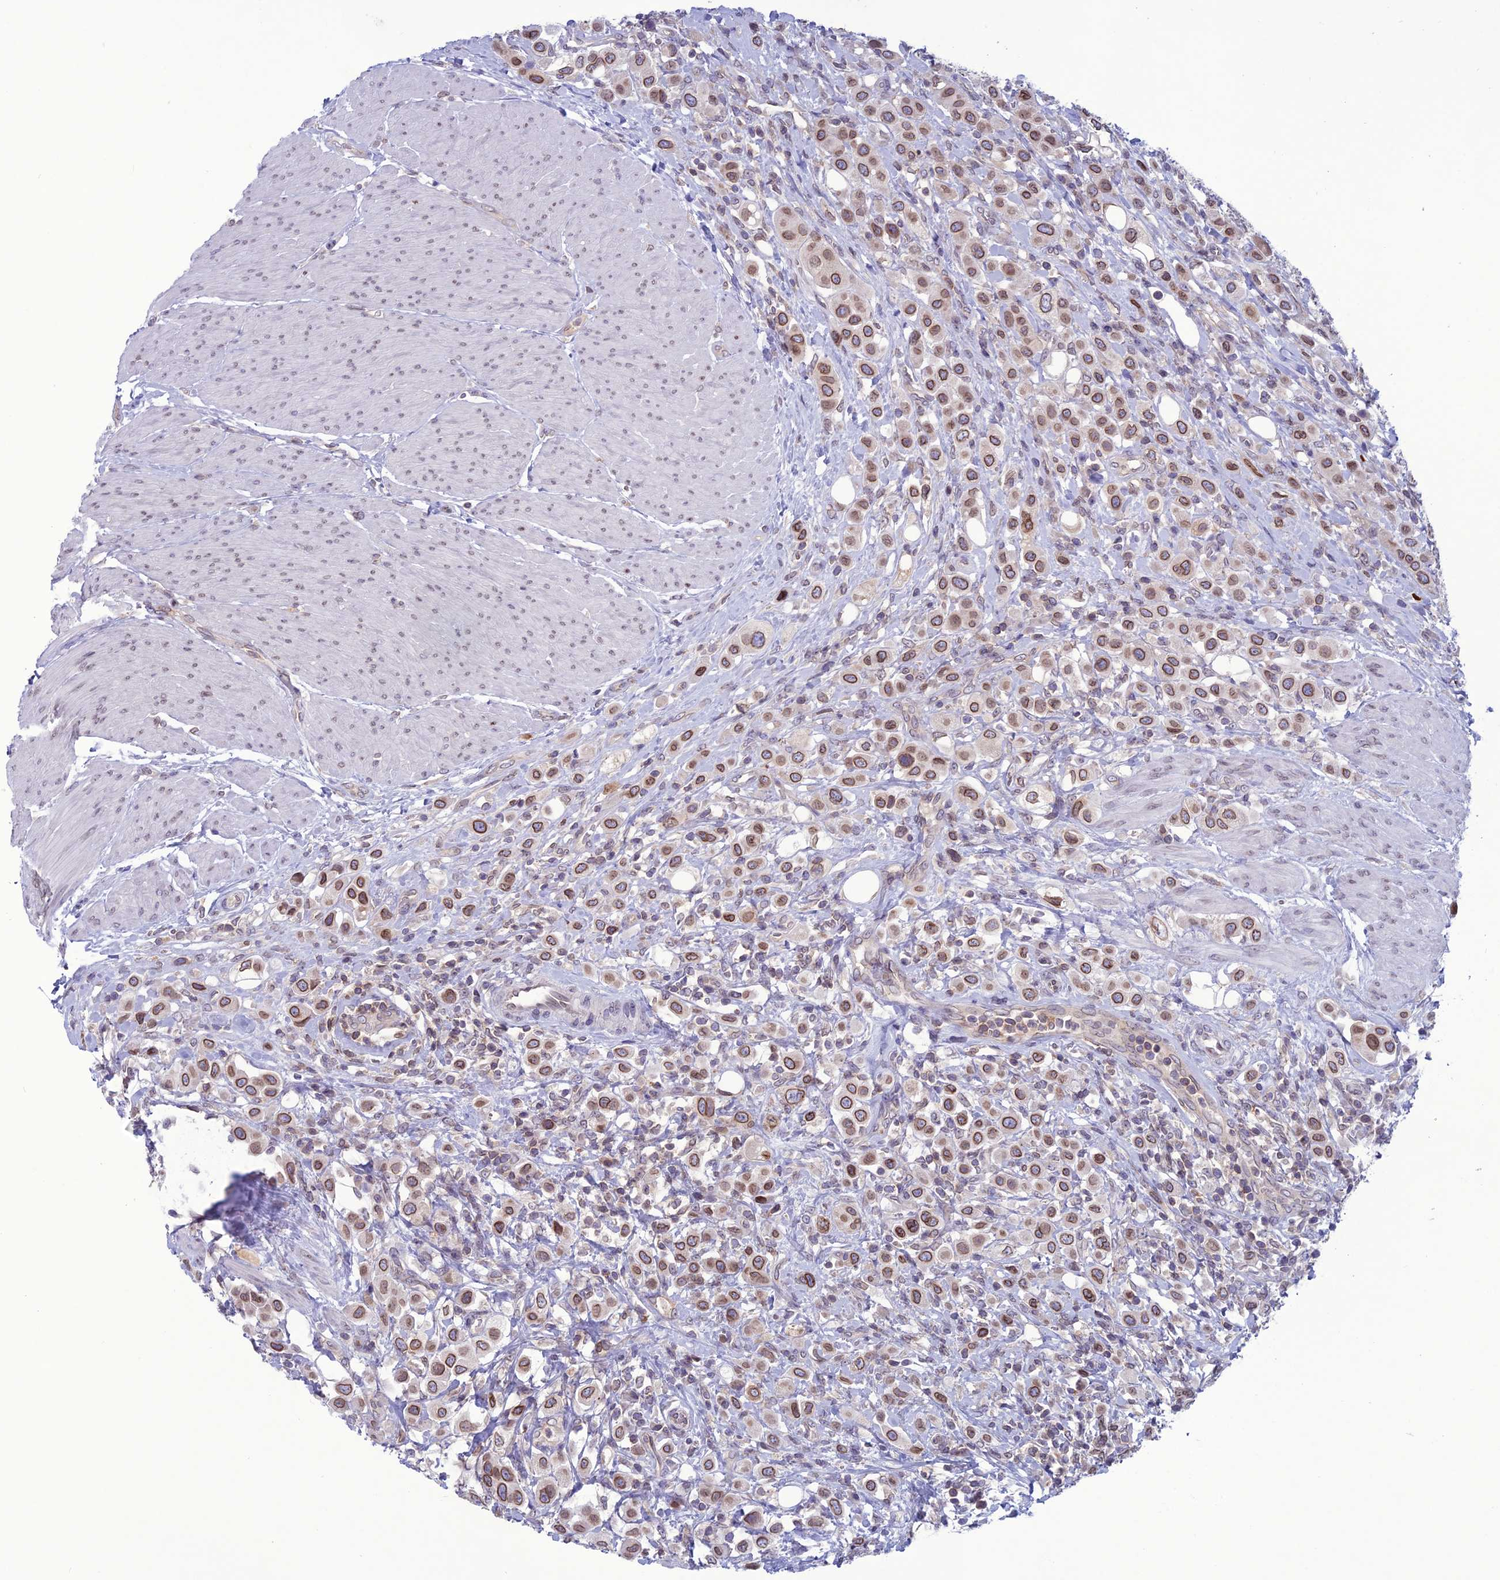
{"staining": {"intensity": "moderate", "quantity": ">75%", "location": "cytoplasmic/membranous,nuclear"}, "tissue": "urothelial cancer", "cell_type": "Tumor cells", "image_type": "cancer", "snomed": [{"axis": "morphology", "description": "Urothelial carcinoma, High grade"}, {"axis": "topography", "description": "Urinary bladder"}], "caption": "Brown immunohistochemical staining in urothelial carcinoma (high-grade) shows moderate cytoplasmic/membranous and nuclear positivity in about >75% of tumor cells. Immunohistochemistry stains the protein in brown and the nuclei are stained blue.", "gene": "WDR46", "patient": {"sex": "male", "age": 50}}